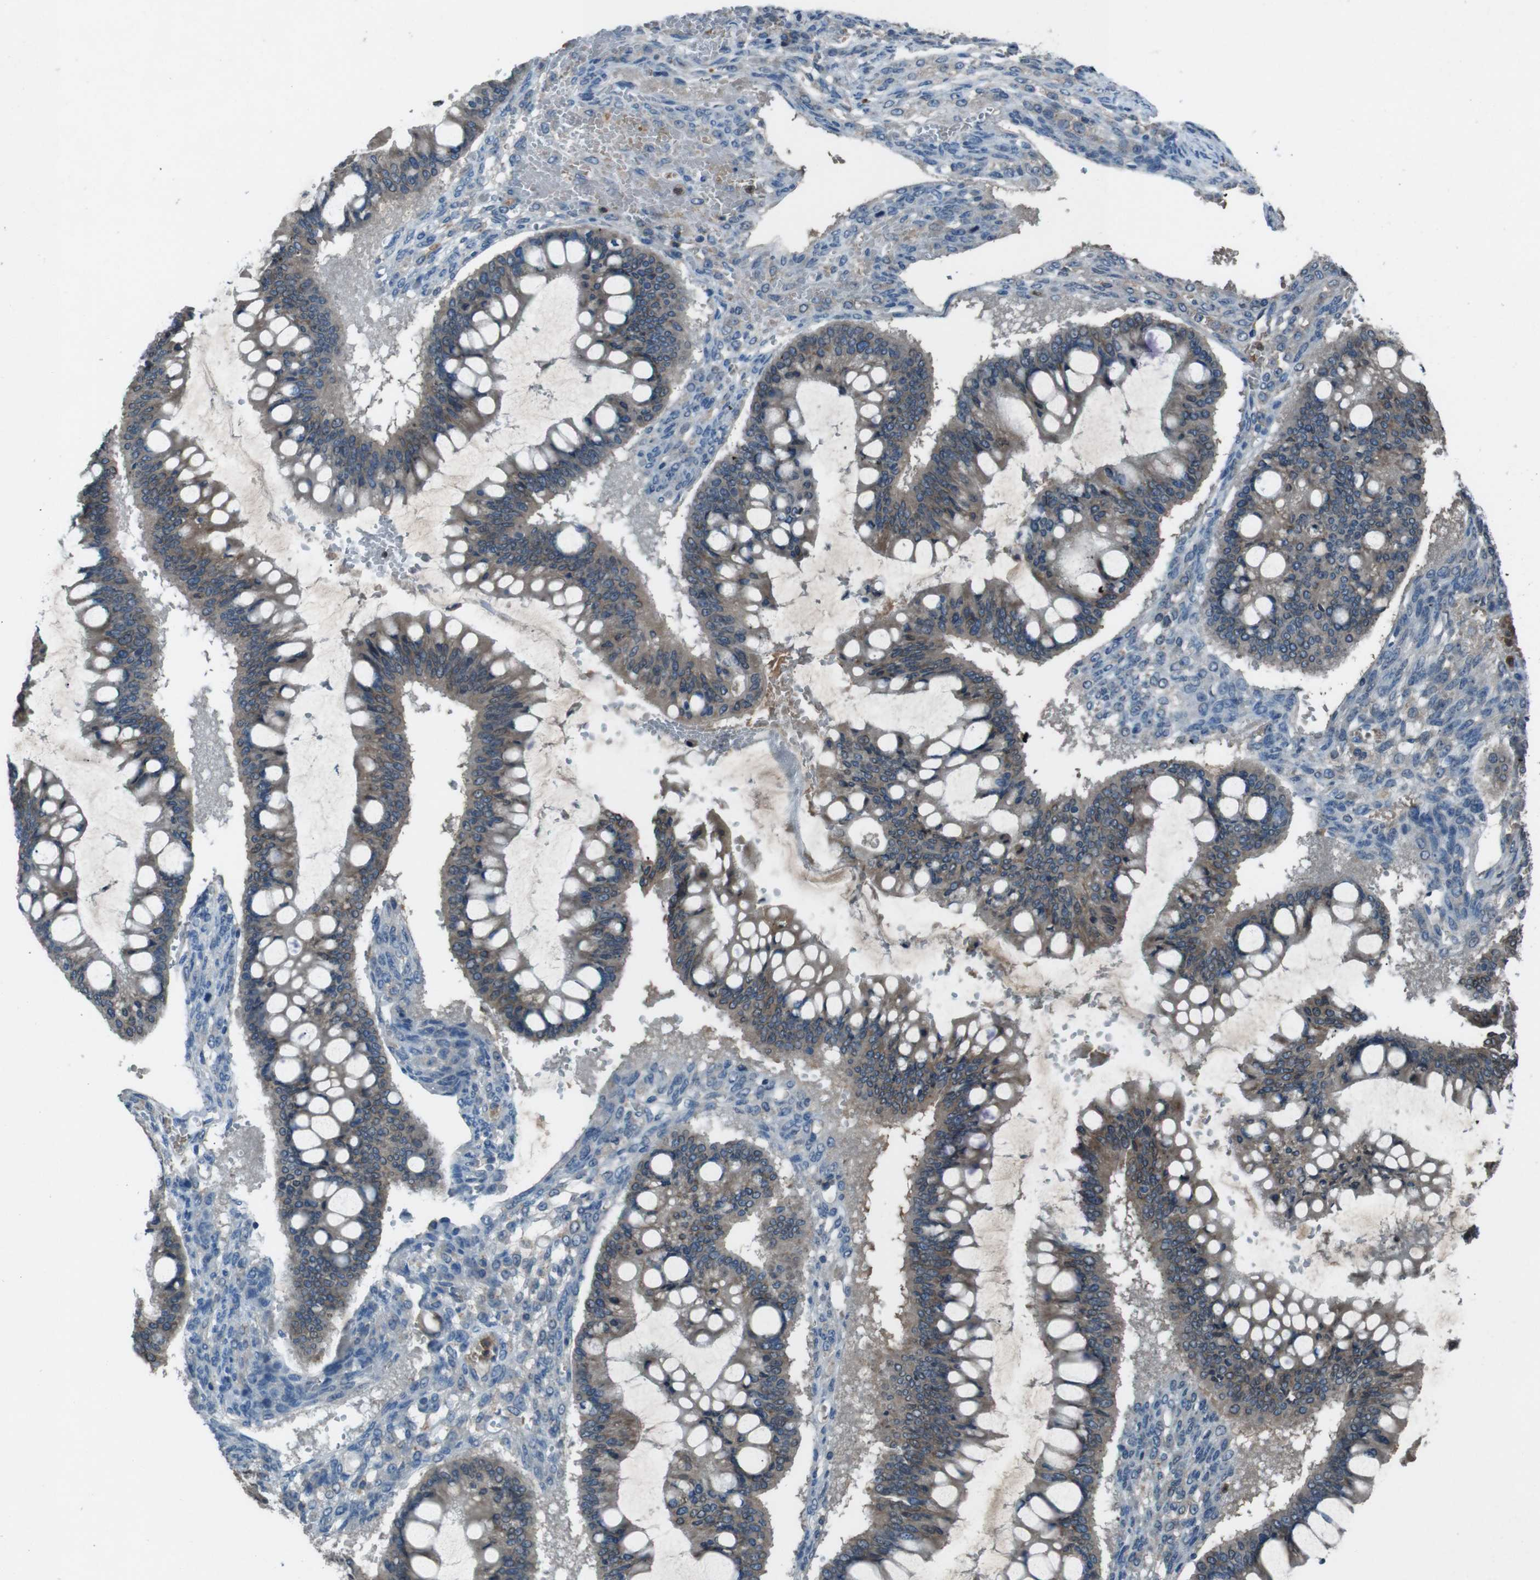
{"staining": {"intensity": "weak", "quantity": ">75%", "location": "cytoplasmic/membranous"}, "tissue": "ovarian cancer", "cell_type": "Tumor cells", "image_type": "cancer", "snomed": [{"axis": "morphology", "description": "Cystadenocarcinoma, mucinous, NOS"}, {"axis": "topography", "description": "Ovary"}], "caption": "Immunohistochemical staining of ovarian cancer displays low levels of weak cytoplasmic/membranous protein staining in about >75% of tumor cells.", "gene": "UGT1A6", "patient": {"sex": "female", "age": 73}}